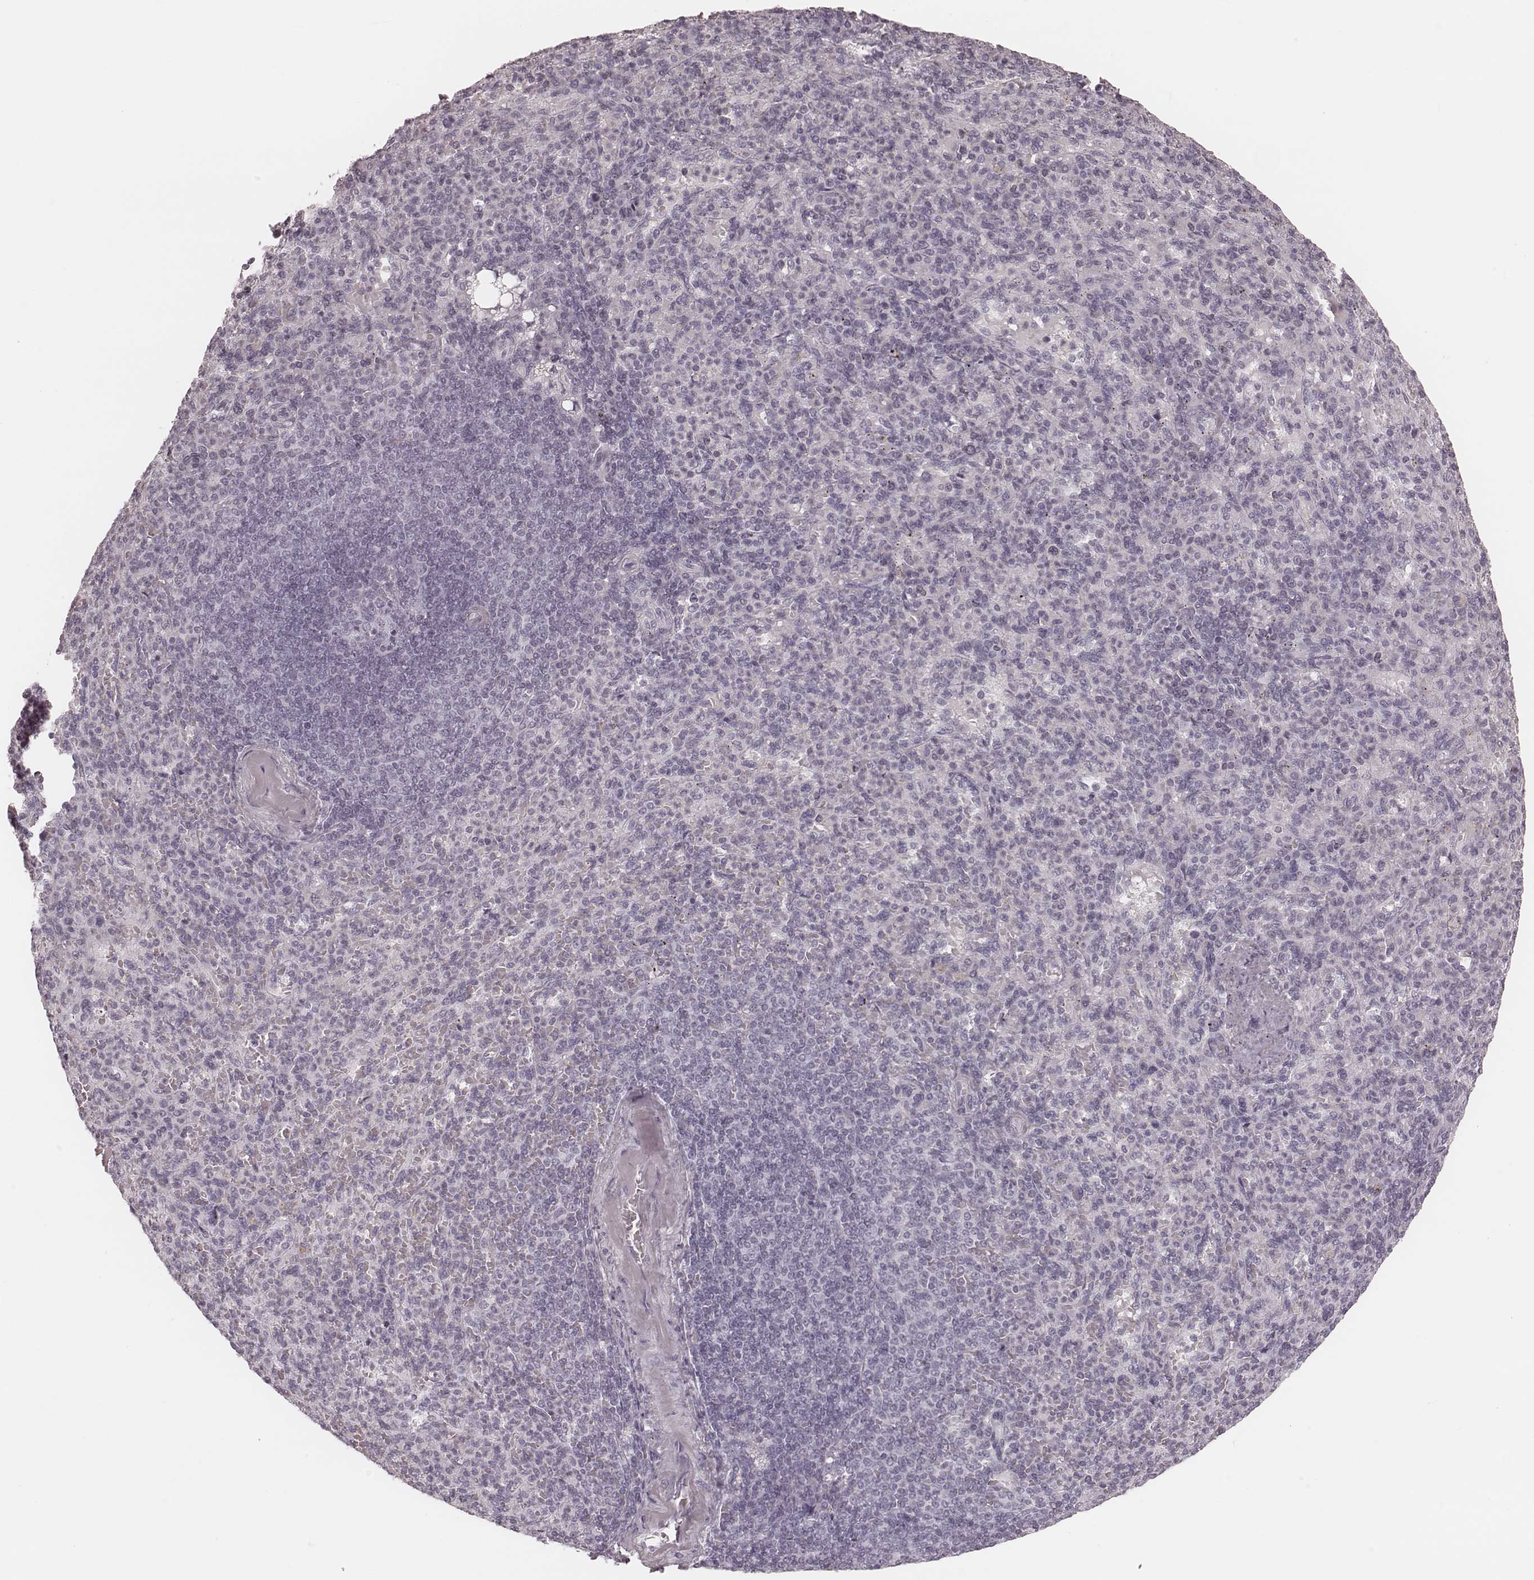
{"staining": {"intensity": "negative", "quantity": "none", "location": "none"}, "tissue": "spleen", "cell_type": "Cells in red pulp", "image_type": "normal", "snomed": [{"axis": "morphology", "description": "Normal tissue, NOS"}, {"axis": "topography", "description": "Spleen"}], "caption": "Benign spleen was stained to show a protein in brown. There is no significant expression in cells in red pulp.", "gene": "KRT74", "patient": {"sex": "female", "age": 74}}